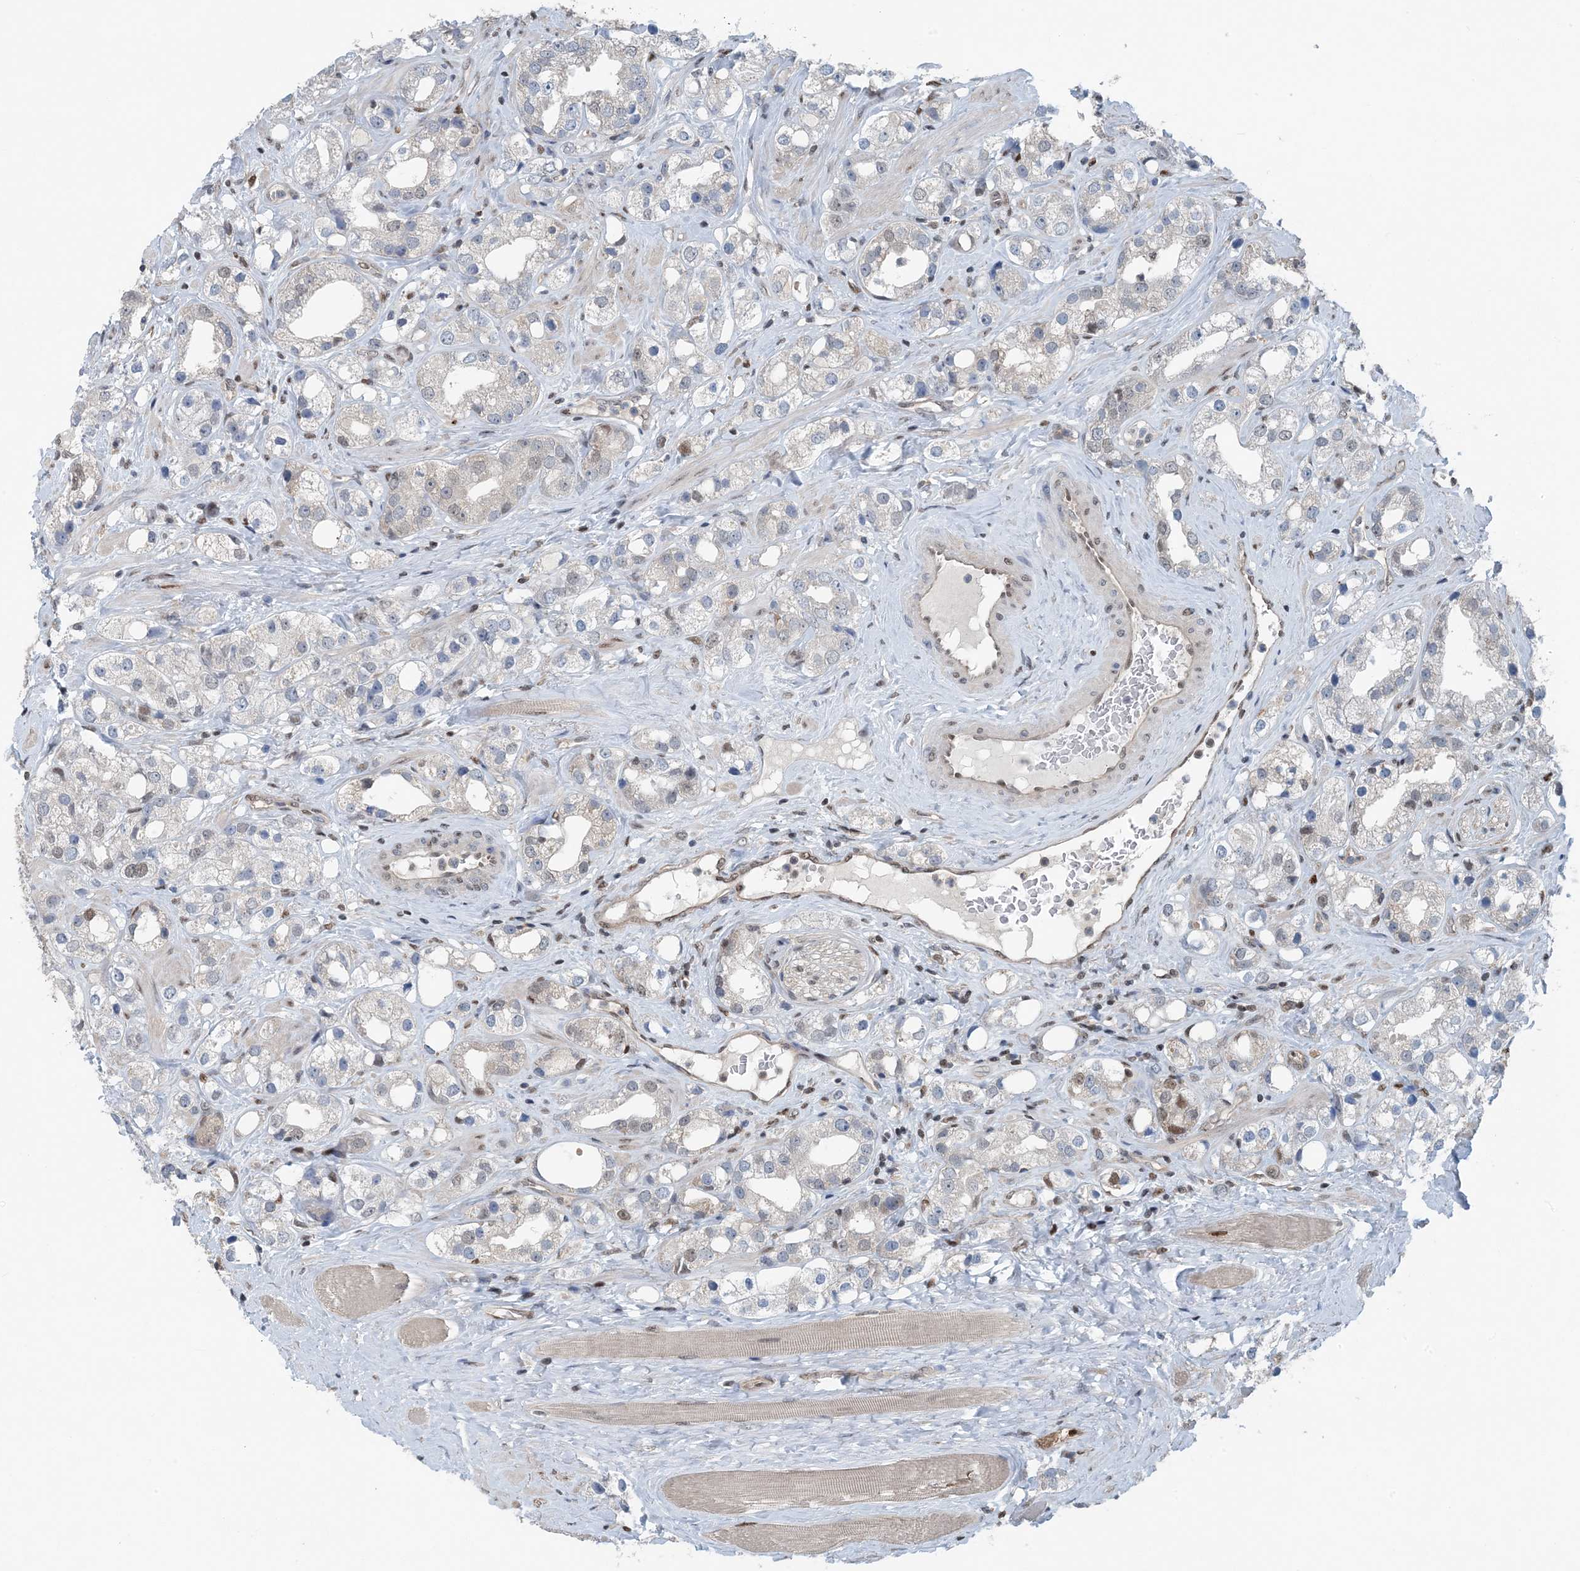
{"staining": {"intensity": "moderate", "quantity": "<25%", "location": "nuclear"}, "tissue": "prostate cancer", "cell_type": "Tumor cells", "image_type": "cancer", "snomed": [{"axis": "morphology", "description": "Adenocarcinoma, NOS"}, {"axis": "topography", "description": "Prostate"}], "caption": "Adenocarcinoma (prostate) was stained to show a protein in brown. There is low levels of moderate nuclear expression in approximately <25% of tumor cells.", "gene": "HIKESHI", "patient": {"sex": "male", "age": 79}}